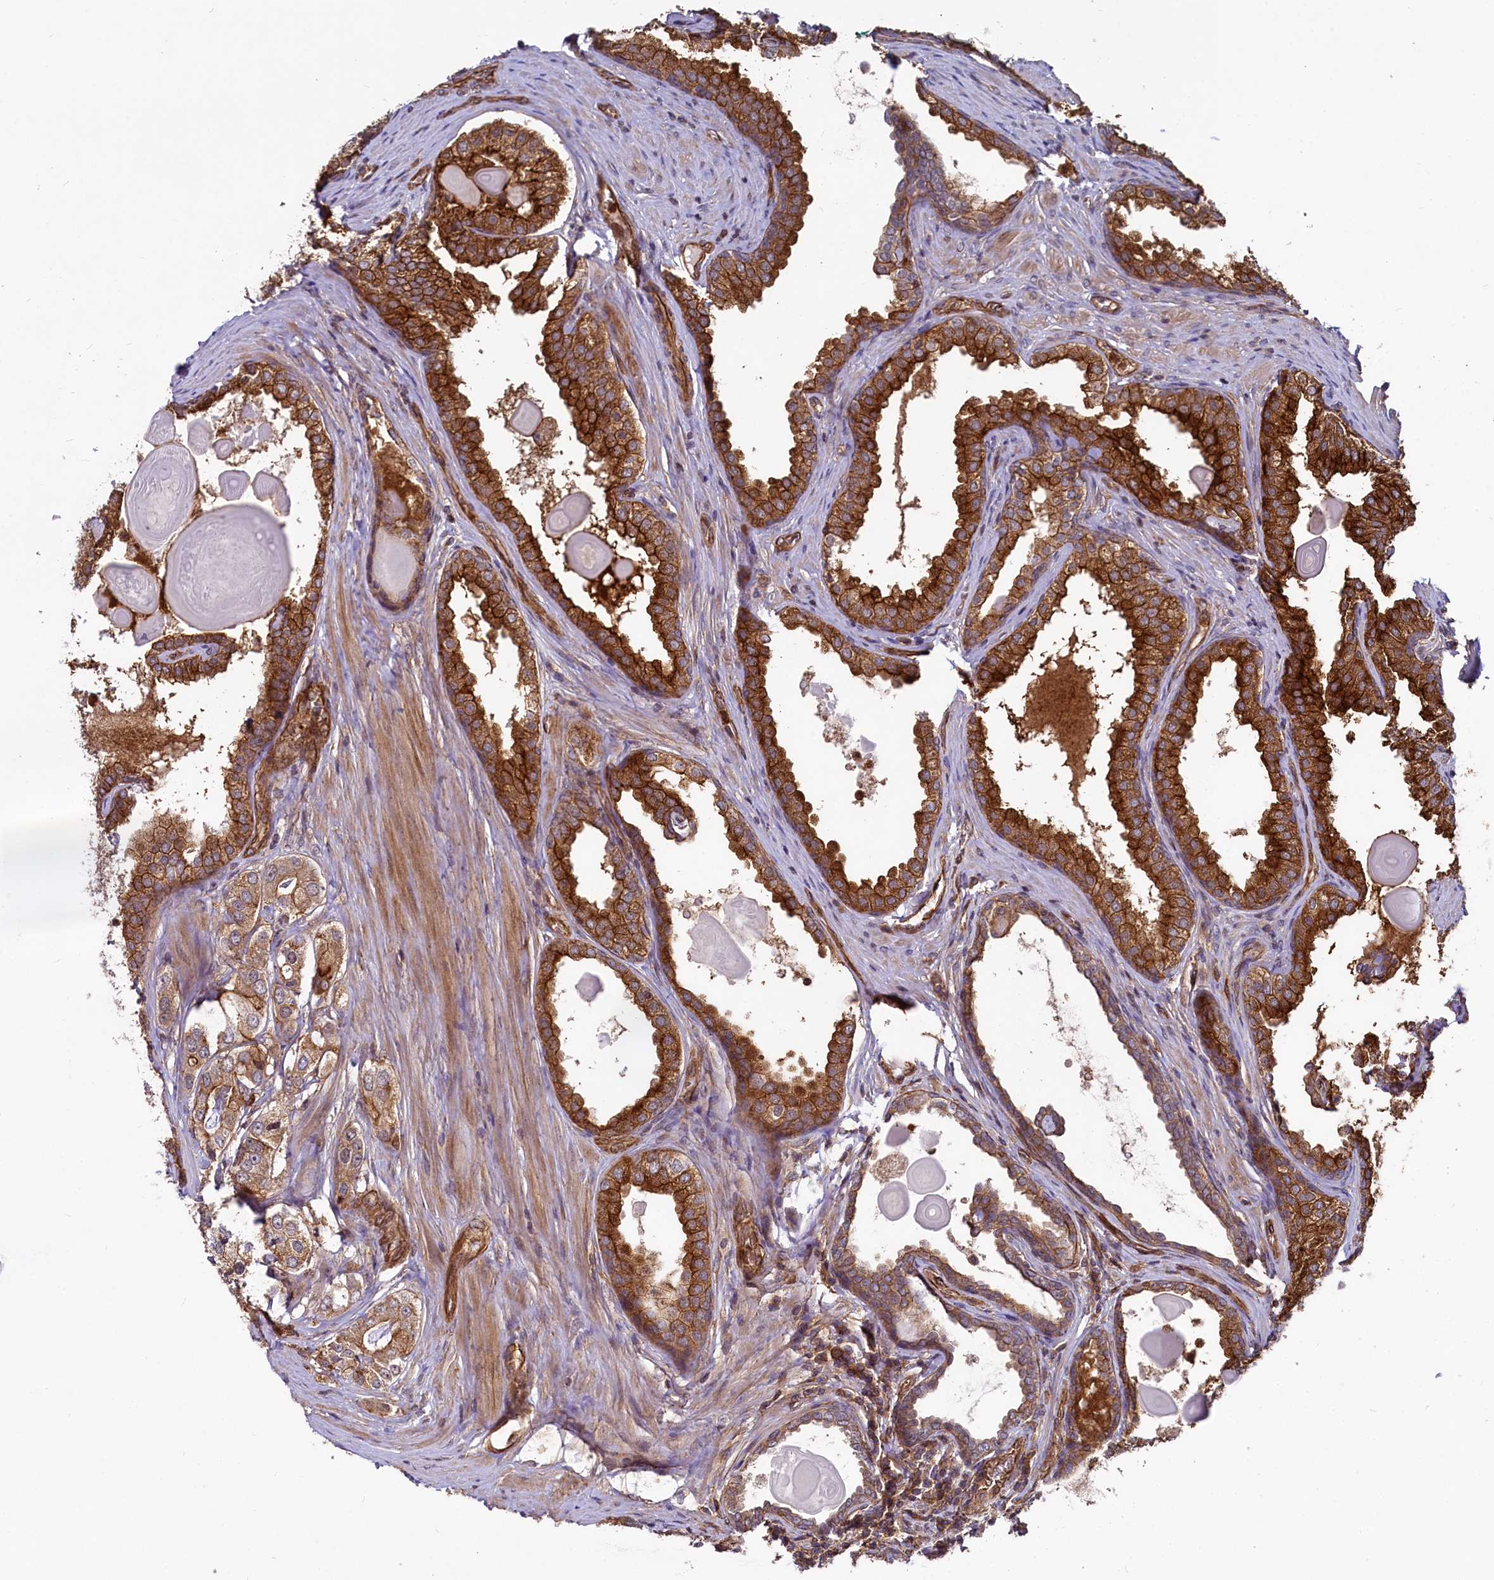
{"staining": {"intensity": "strong", "quantity": "25%-75%", "location": "cytoplasmic/membranous"}, "tissue": "prostate cancer", "cell_type": "Tumor cells", "image_type": "cancer", "snomed": [{"axis": "morphology", "description": "Adenocarcinoma, High grade"}, {"axis": "topography", "description": "Prostate"}], "caption": "Strong cytoplasmic/membranous staining is present in approximately 25%-75% of tumor cells in high-grade adenocarcinoma (prostate). (Stains: DAB (3,3'-diaminobenzidine) in brown, nuclei in blue, Microscopy: brightfield microscopy at high magnification).", "gene": "SVIP", "patient": {"sex": "male", "age": 63}}